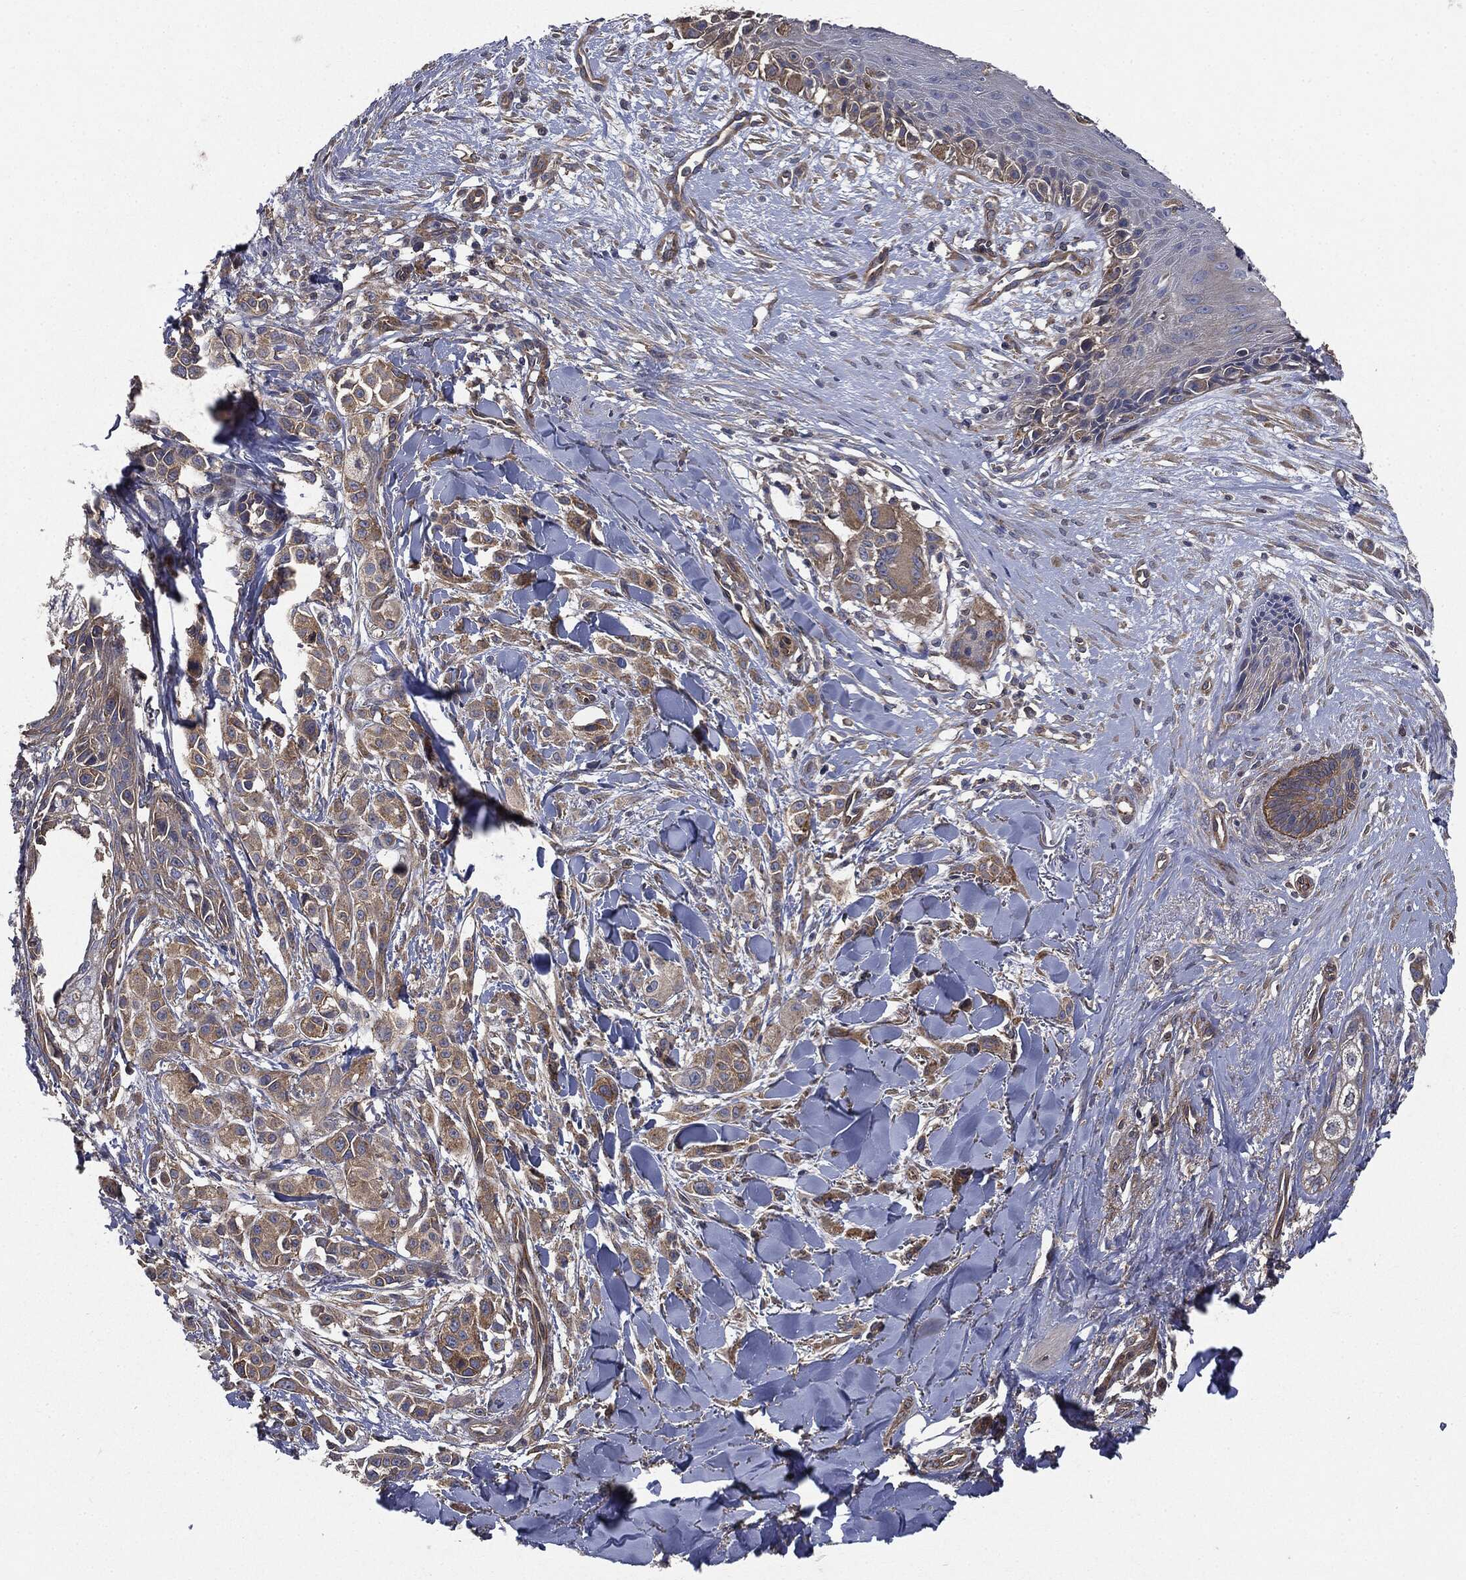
{"staining": {"intensity": "moderate", "quantity": ">75%", "location": "cytoplasmic/membranous"}, "tissue": "melanoma", "cell_type": "Tumor cells", "image_type": "cancer", "snomed": [{"axis": "morphology", "description": "Malignant melanoma, NOS"}, {"axis": "topography", "description": "Skin"}], "caption": "Human malignant melanoma stained with a protein marker shows moderate staining in tumor cells.", "gene": "EPS15L1", "patient": {"sex": "male", "age": 57}}